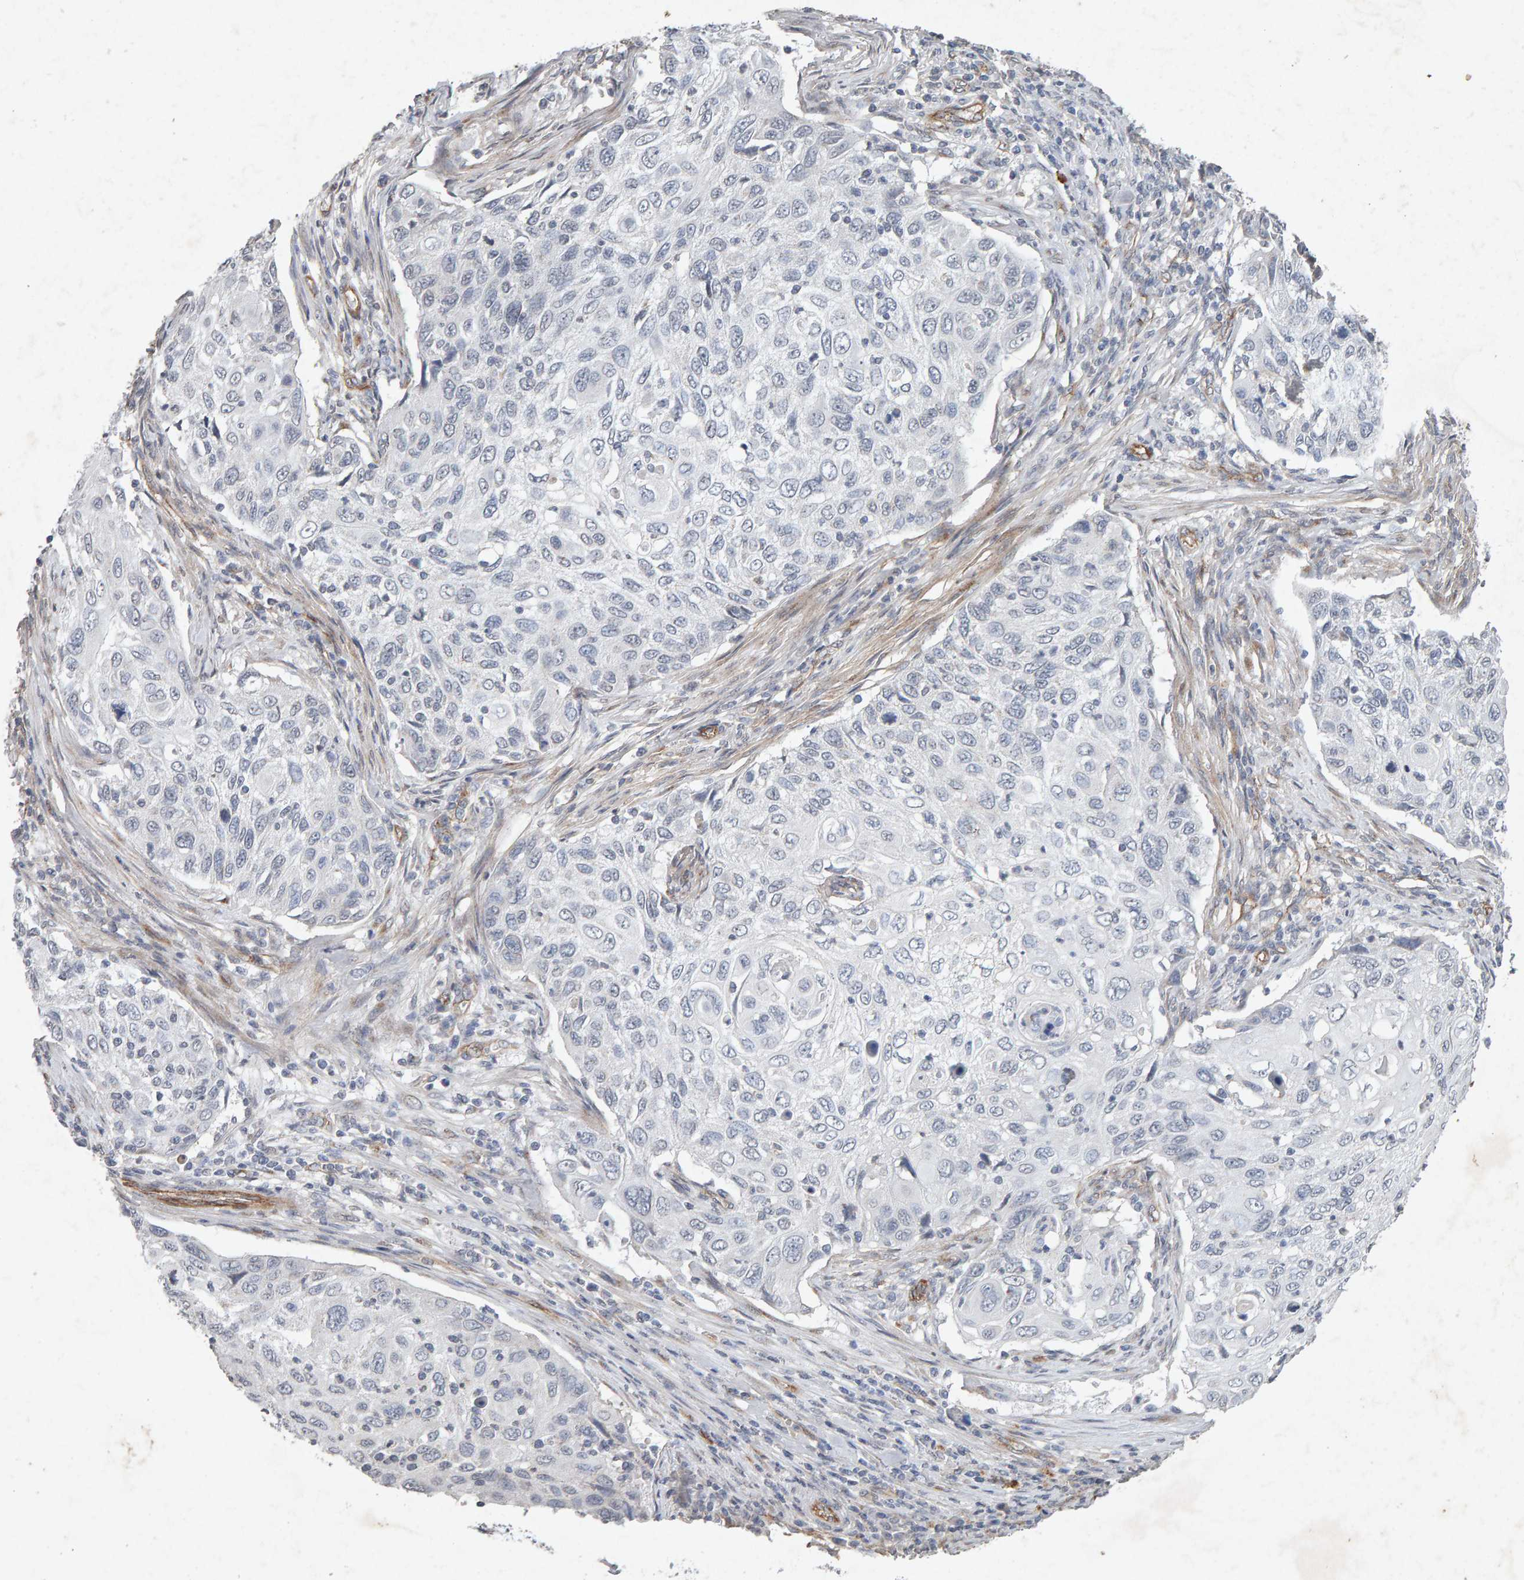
{"staining": {"intensity": "negative", "quantity": "none", "location": "none"}, "tissue": "cervical cancer", "cell_type": "Tumor cells", "image_type": "cancer", "snomed": [{"axis": "morphology", "description": "Squamous cell carcinoma, NOS"}, {"axis": "topography", "description": "Cervix"}], "caption": "Immunohistochemical staining of human squamous cell carcinoma (cervical) demonstrates no significant positivity in tumor cells.", "gene": "PTPRM", "patient": {"sex": "female", "age": 70}}